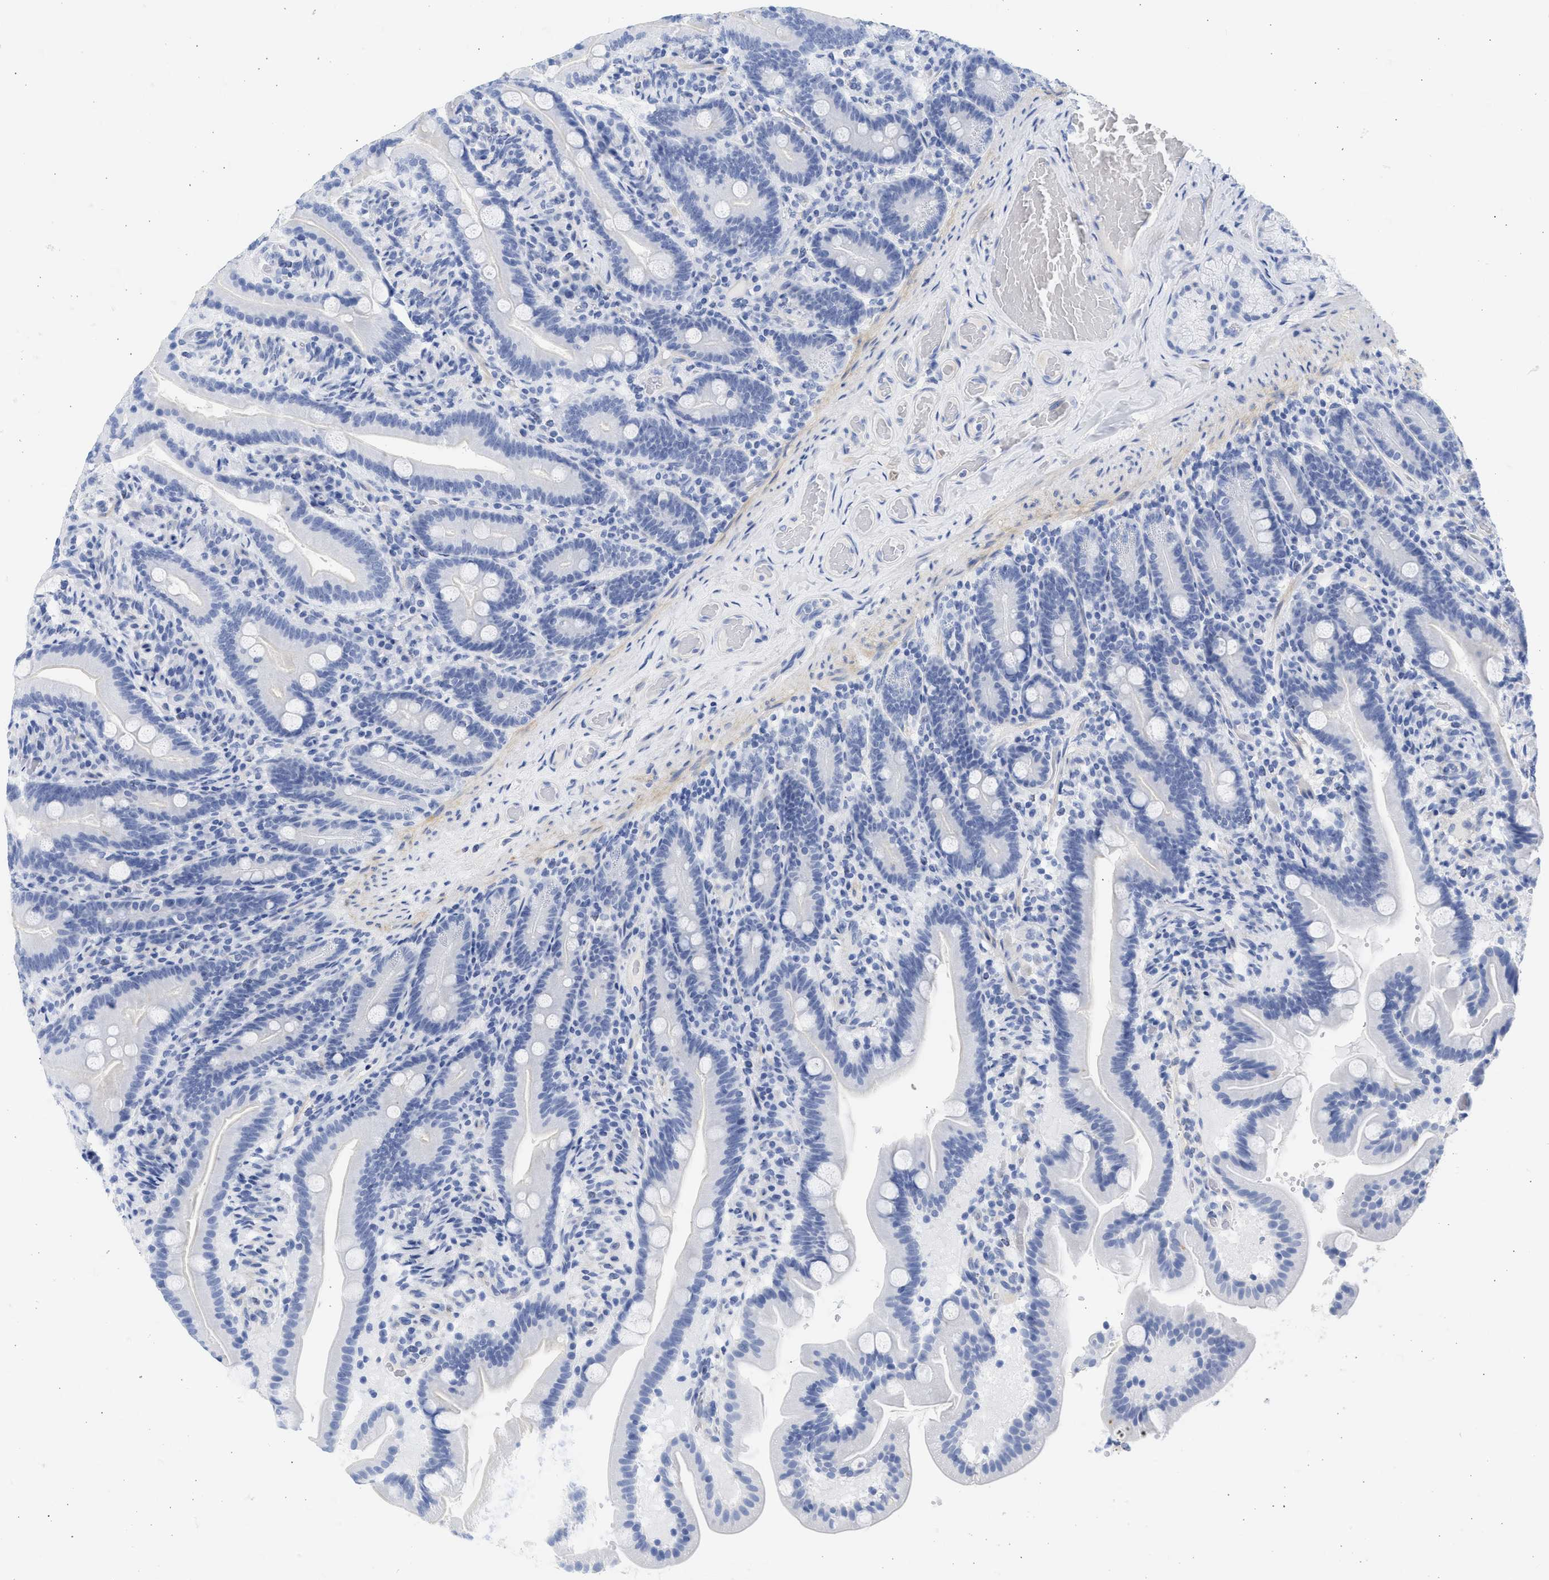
{"staining": {"intensity": "negative", "quantity": "none", "location": "none"}, "tissue": "duodenum", "cell_type": "Glandular cells", "image_type": "normal", "snomed": [{"axis": "morphology", "description": "Normal tissue, NOS"}, {"axis": "topography", "description": "Duodenum"}], "caption": "Protein analysis of normal duodenum exhibits no significant expression in glandular cells.", "gene": "SPATA3", "patient": {"sex": "male", "age": 54}}